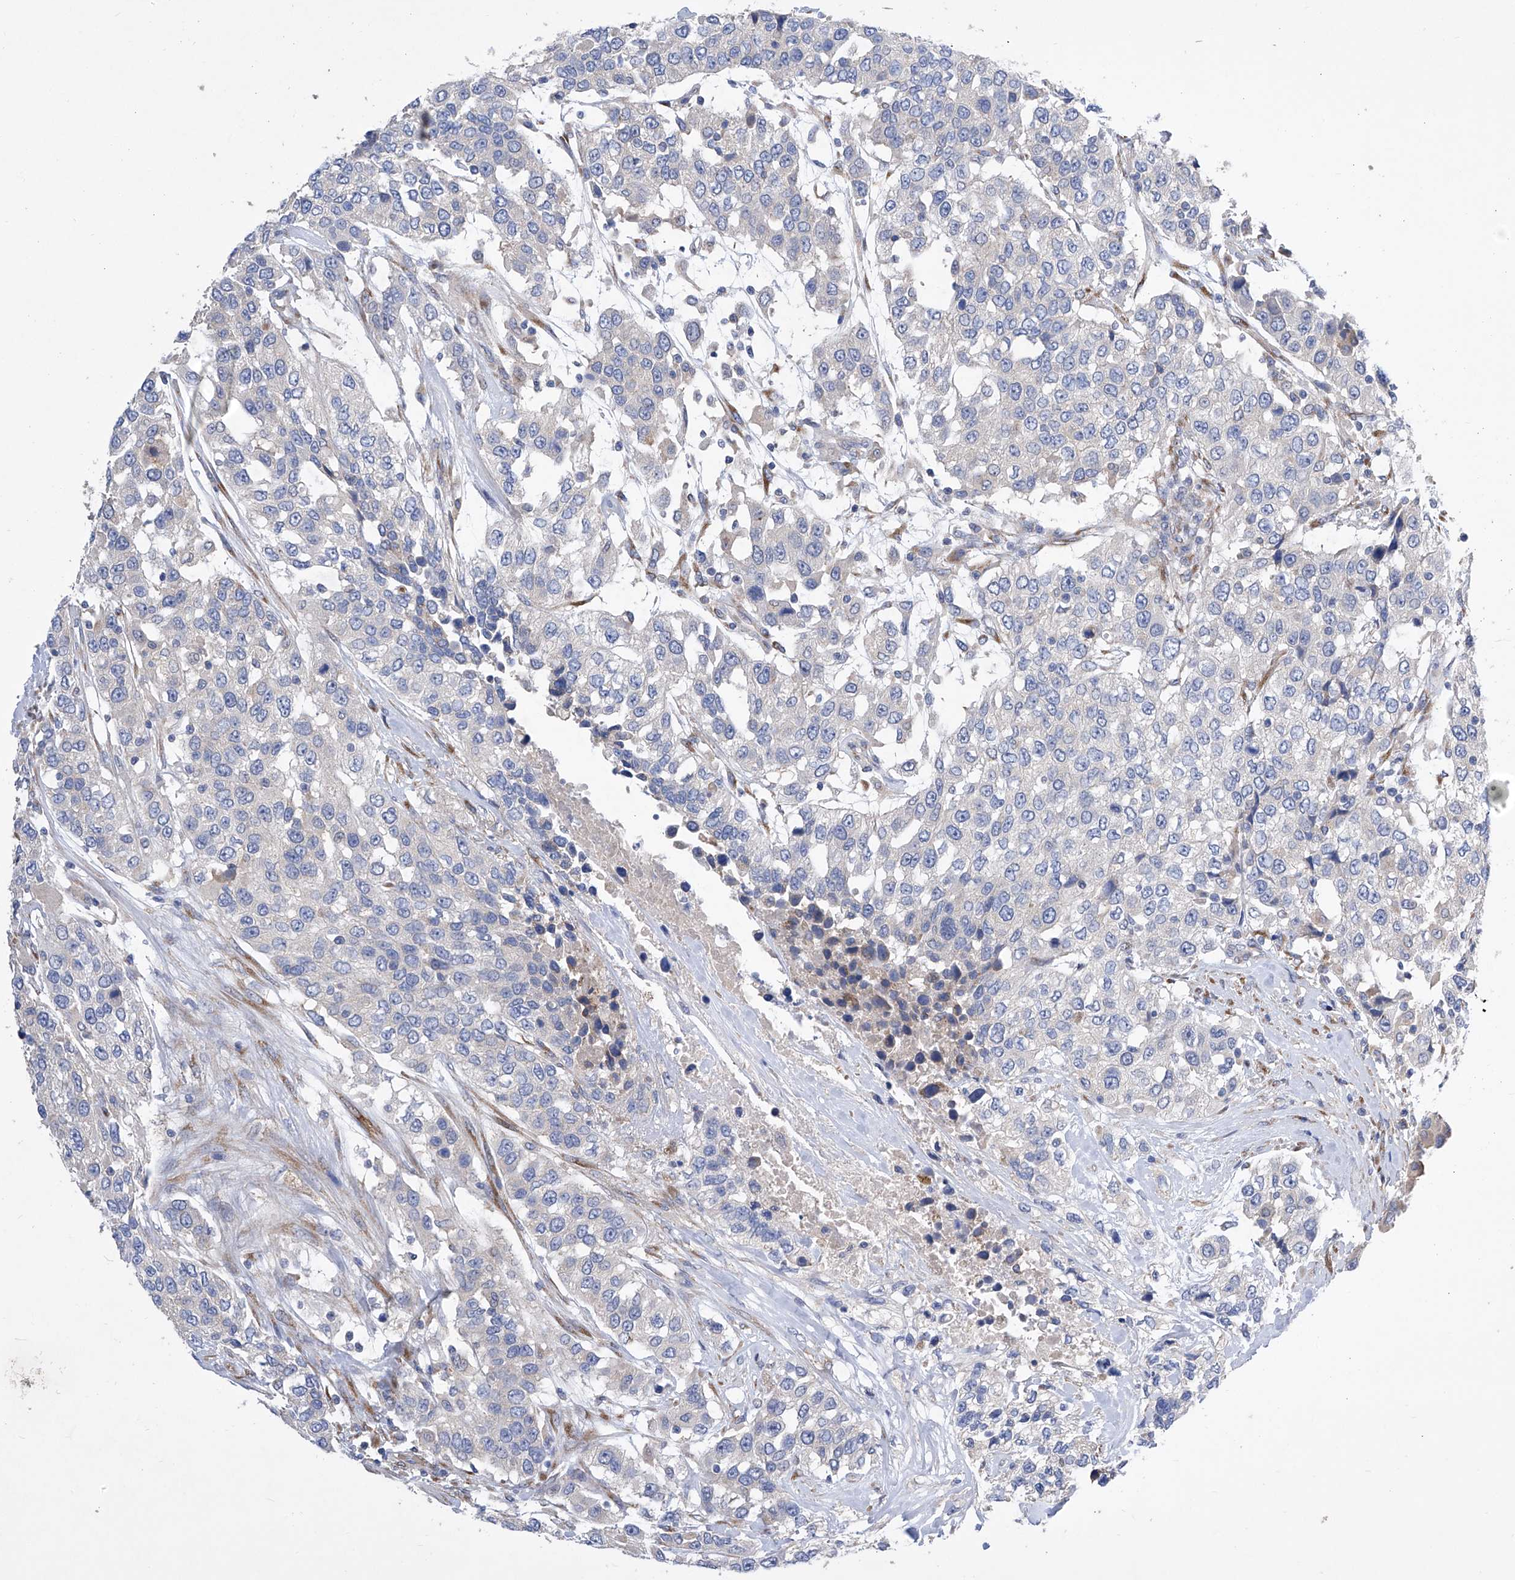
{"staining": {"intensity": "negative", "quantity": "none", "location": "none"}, "tissue": "urothelial cancer", "cell_type": "Tumor cells", "image_type": "cancer", "snomed": [{"axis": "morphology", "description": "Urothelial carcinoma, High grade"}, {"axis": "topography", "description": "Urinary bladder"}], "caption": "Tumor cells show no significant staining in urothelial cancer. (IHC, brightfield microscopy, high magnification).", "gene": "TJAP1", "patient": {"sex": "female", "age": 80}}